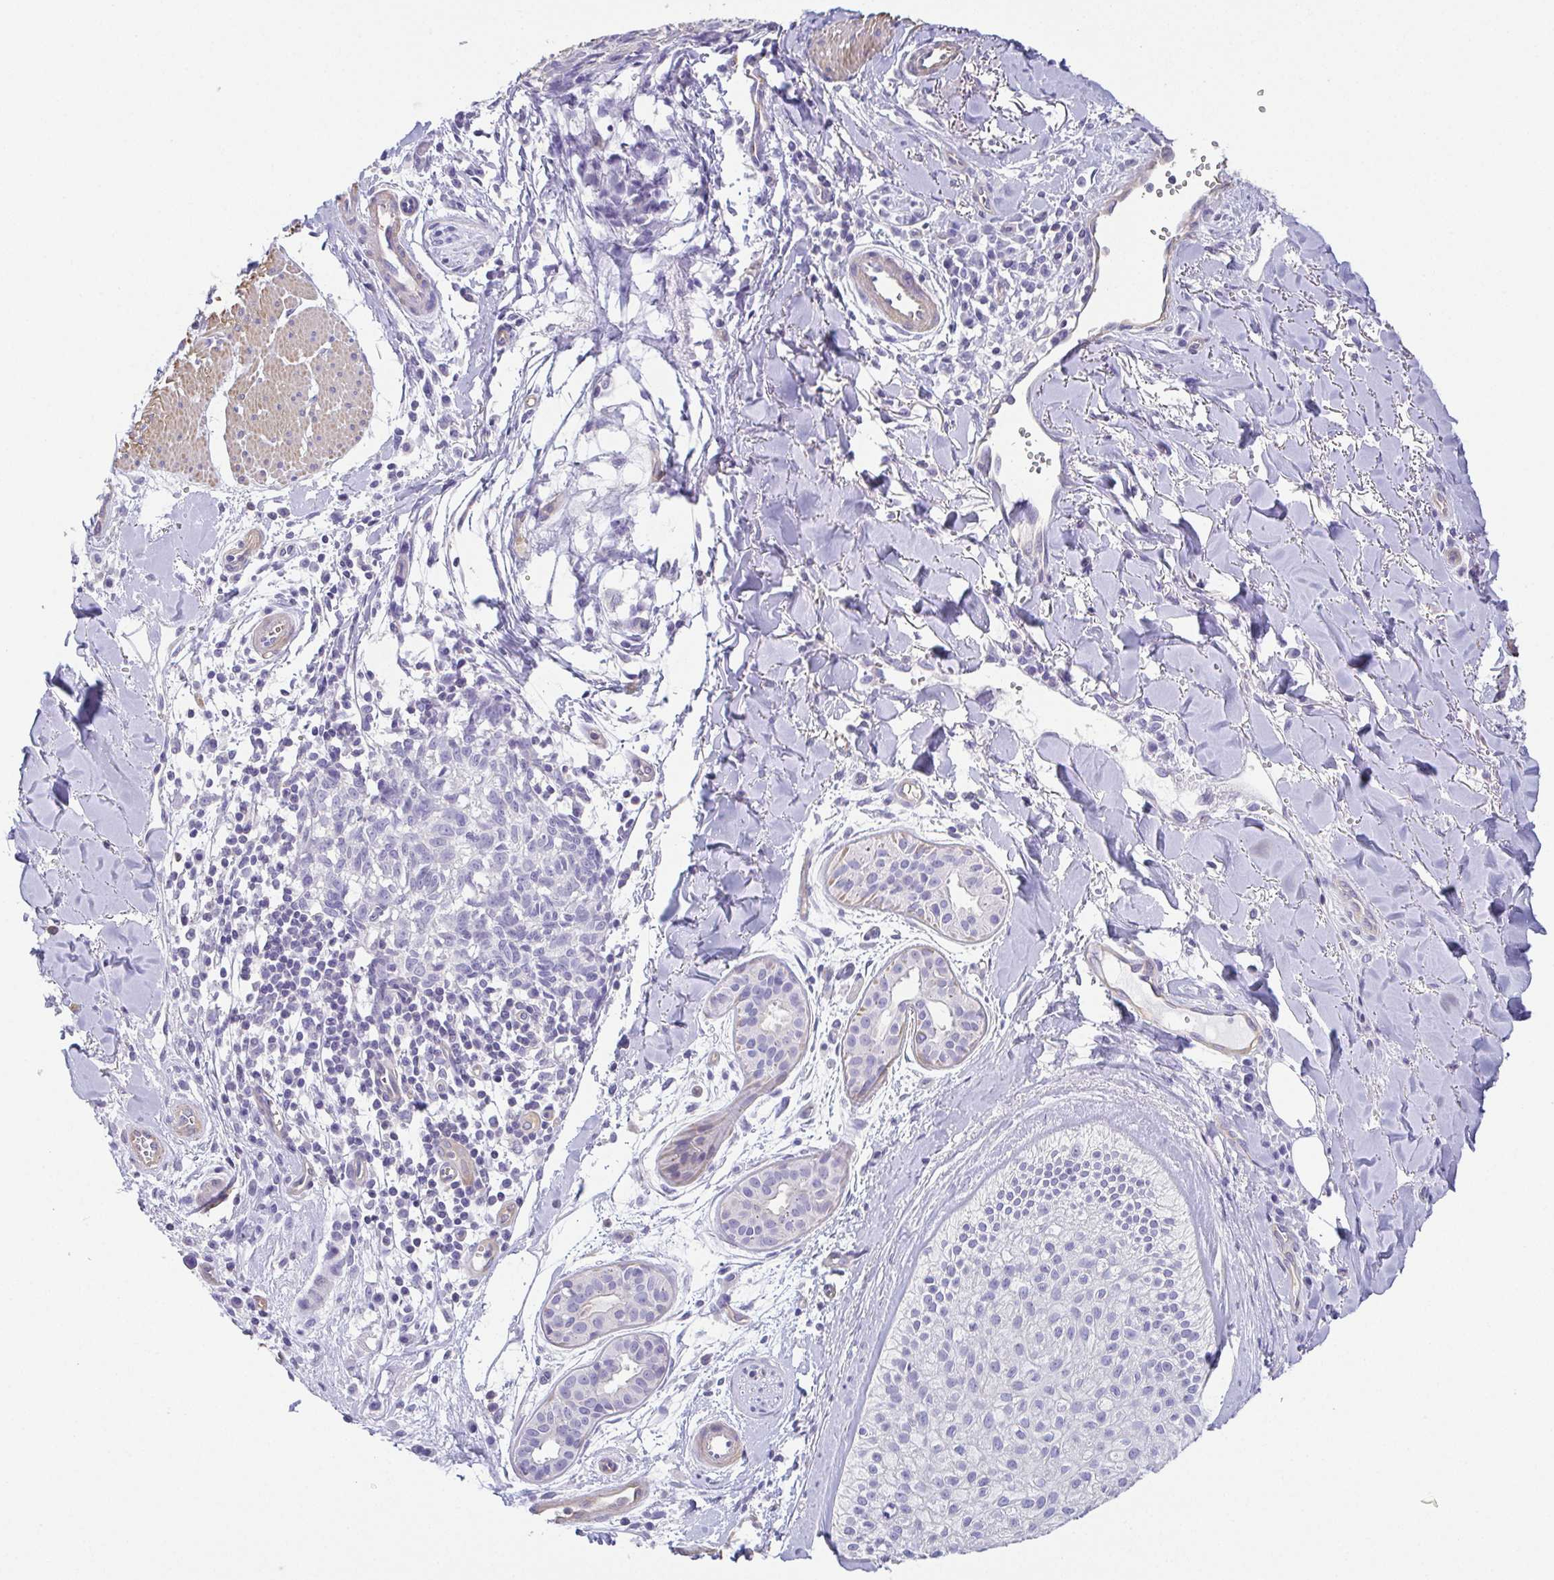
{"staining": {"intensity": "negative", "quantity": "none", "location": "none"}, "tissue": "melanoma", "cell_type": "Tumor cells", "image_type": "cancer", "snomed": [{"axis": "morphology", "description": "Malignant melanoma, NOS"}, {"axis": "topography", "description": "Skin"}], "caption": "There is no significant expression in tumor cells of malignant melanoma.", "gene": "MYL6", "patient": {"sex": "male", "age": 48}}